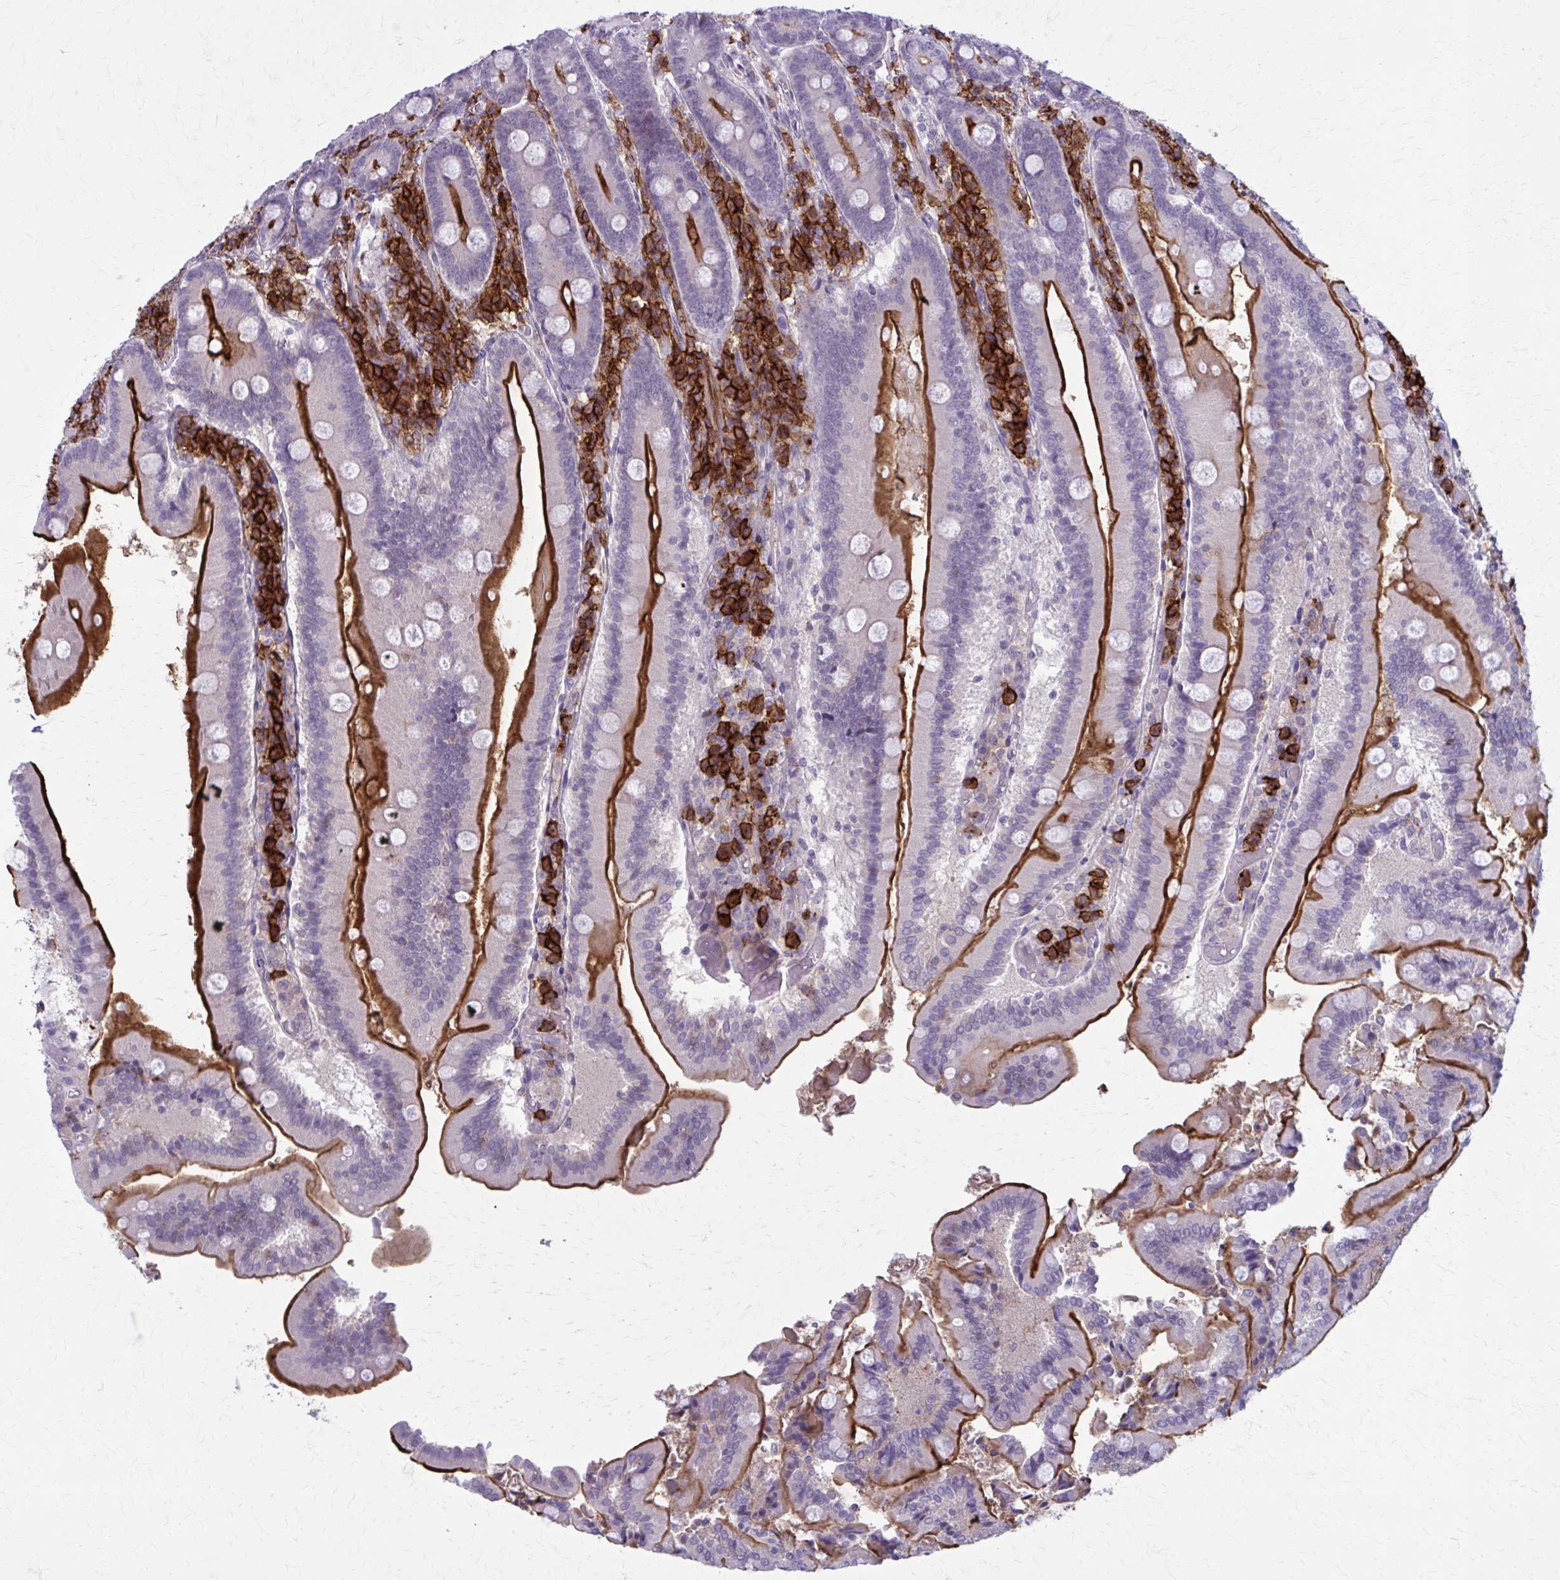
{"staining": {"intensity": "strong", "quantity": "25%-75%", "location": "cytoplasmic/membranous"}, "tissue": "duodenum", "cell_type": "Glandular cells", "image_type": "normal", "snomed": [{"axis": "morphology", "description": "Normal tissue, NOS"}, {"axis": "topography", "description": "Duodenum"}], "caption": "The micrograph shows staining of normal duodenum, revealing strong cytoplasmic/membranous protein staining (brown color) within glandular cells. The staining was performed using DAB to visualize the protein expression in brown, while the nuclei were stained in blue with hematoxylin (Magnification: 20x).", "gene": "CD38", "patient": {"sex": "female", "age": 62}}